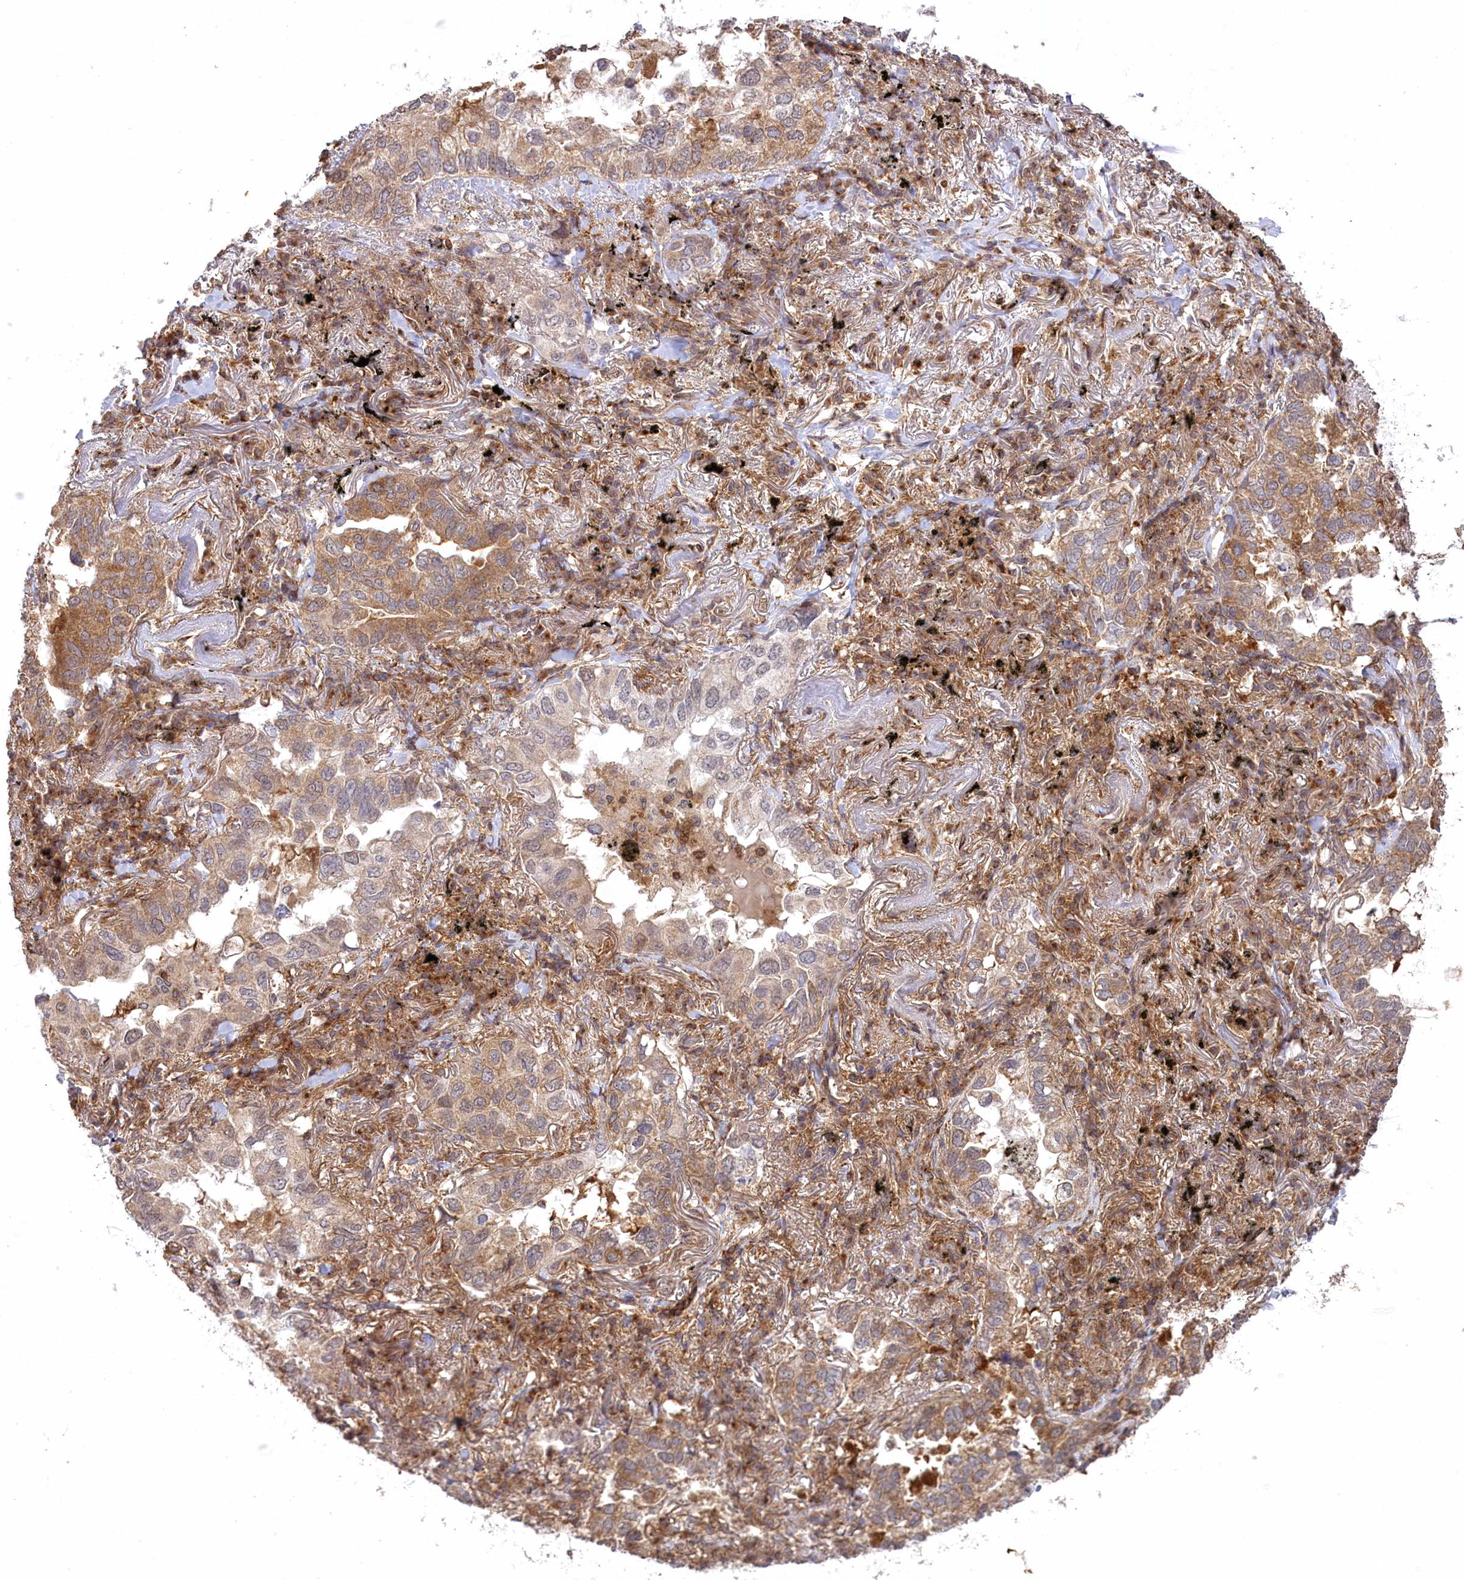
{"staining": {"intensity": "moderate", "quantity": ">75%", "location": "cytoplasmic/membranous"}, "tissue": "lung cancer", "cell_type": "Tumor cells", "image_type": "cancer", "snomed": [{"axis": "morphology", "description": "Adenocarcinoma, NOS"}, {"axis": "topography", "description": "Lung"}], "caption": "Lung cancer stained for a protein demonstrates moderate cytoplasmic/membranous positivity in tumor cells. (DAB (3,3'-diaminobenzidine) IHC with brightfield microscopy, high magnification).", "gene": "CCDC91", "patient": {"sex": "male", "age": 65}}